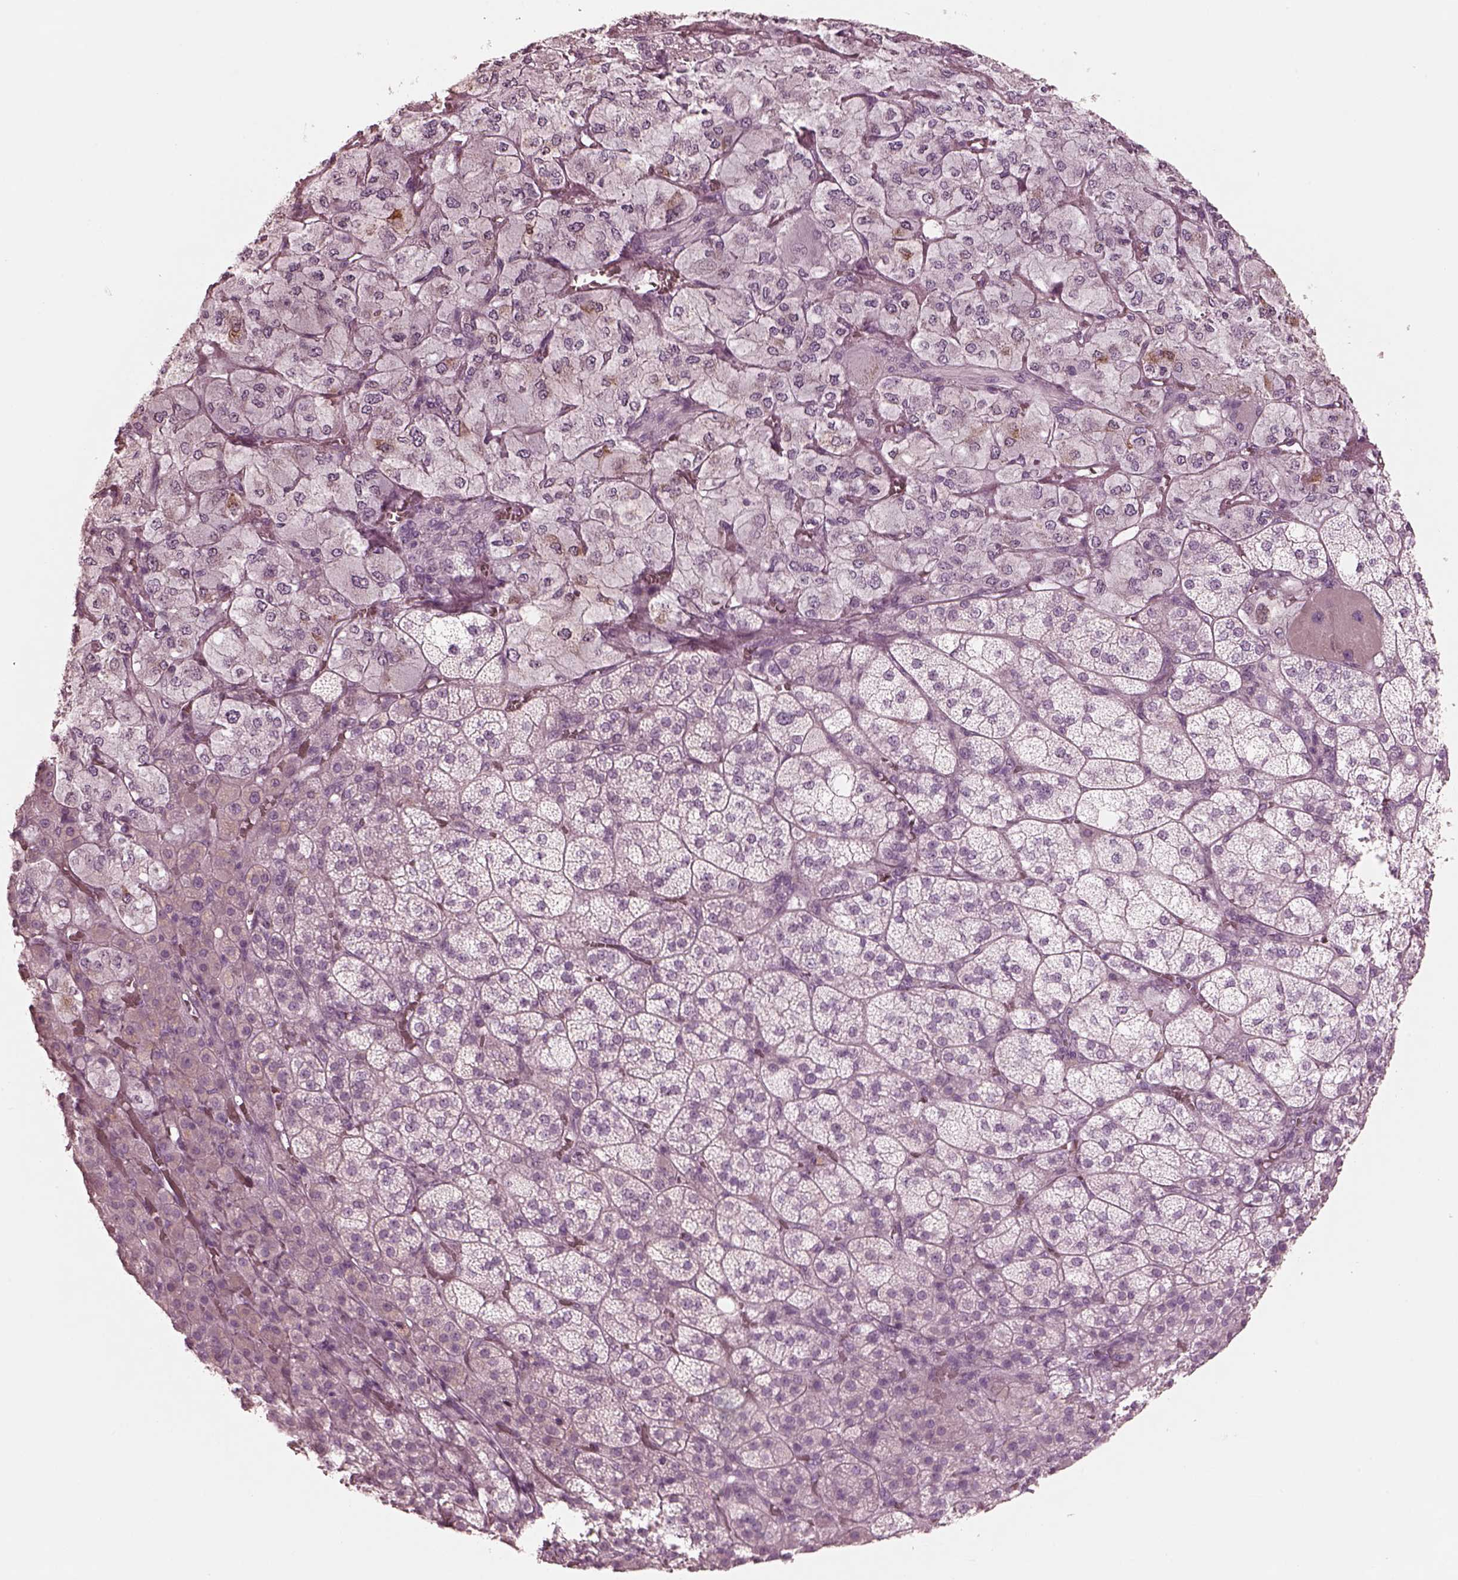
{"staining": {"intensity": "negative", "quantity": "none", "location": "none"}, "tissue": "adrenal gland", "cell_type": "Glandular cells", "image_type": "normal", "snomed": [{"axis": "morphology", "description": "Normal tissue, NOS"}, {"axis": "topography", "description": "Adrenal gland"}], "caption": "This is a histopathology image of immunohistochemistry staining of unremarkable adrenal gland, which shows no expression in glandular cells. Brightfield microscopy of IHC stained with DAB (3,3'-diaminobenzidine) (brown) and hematoxylin (blue), captured at high magnification.", "gene": "PON3", "patient": {"sex": "female", "age": 60}}